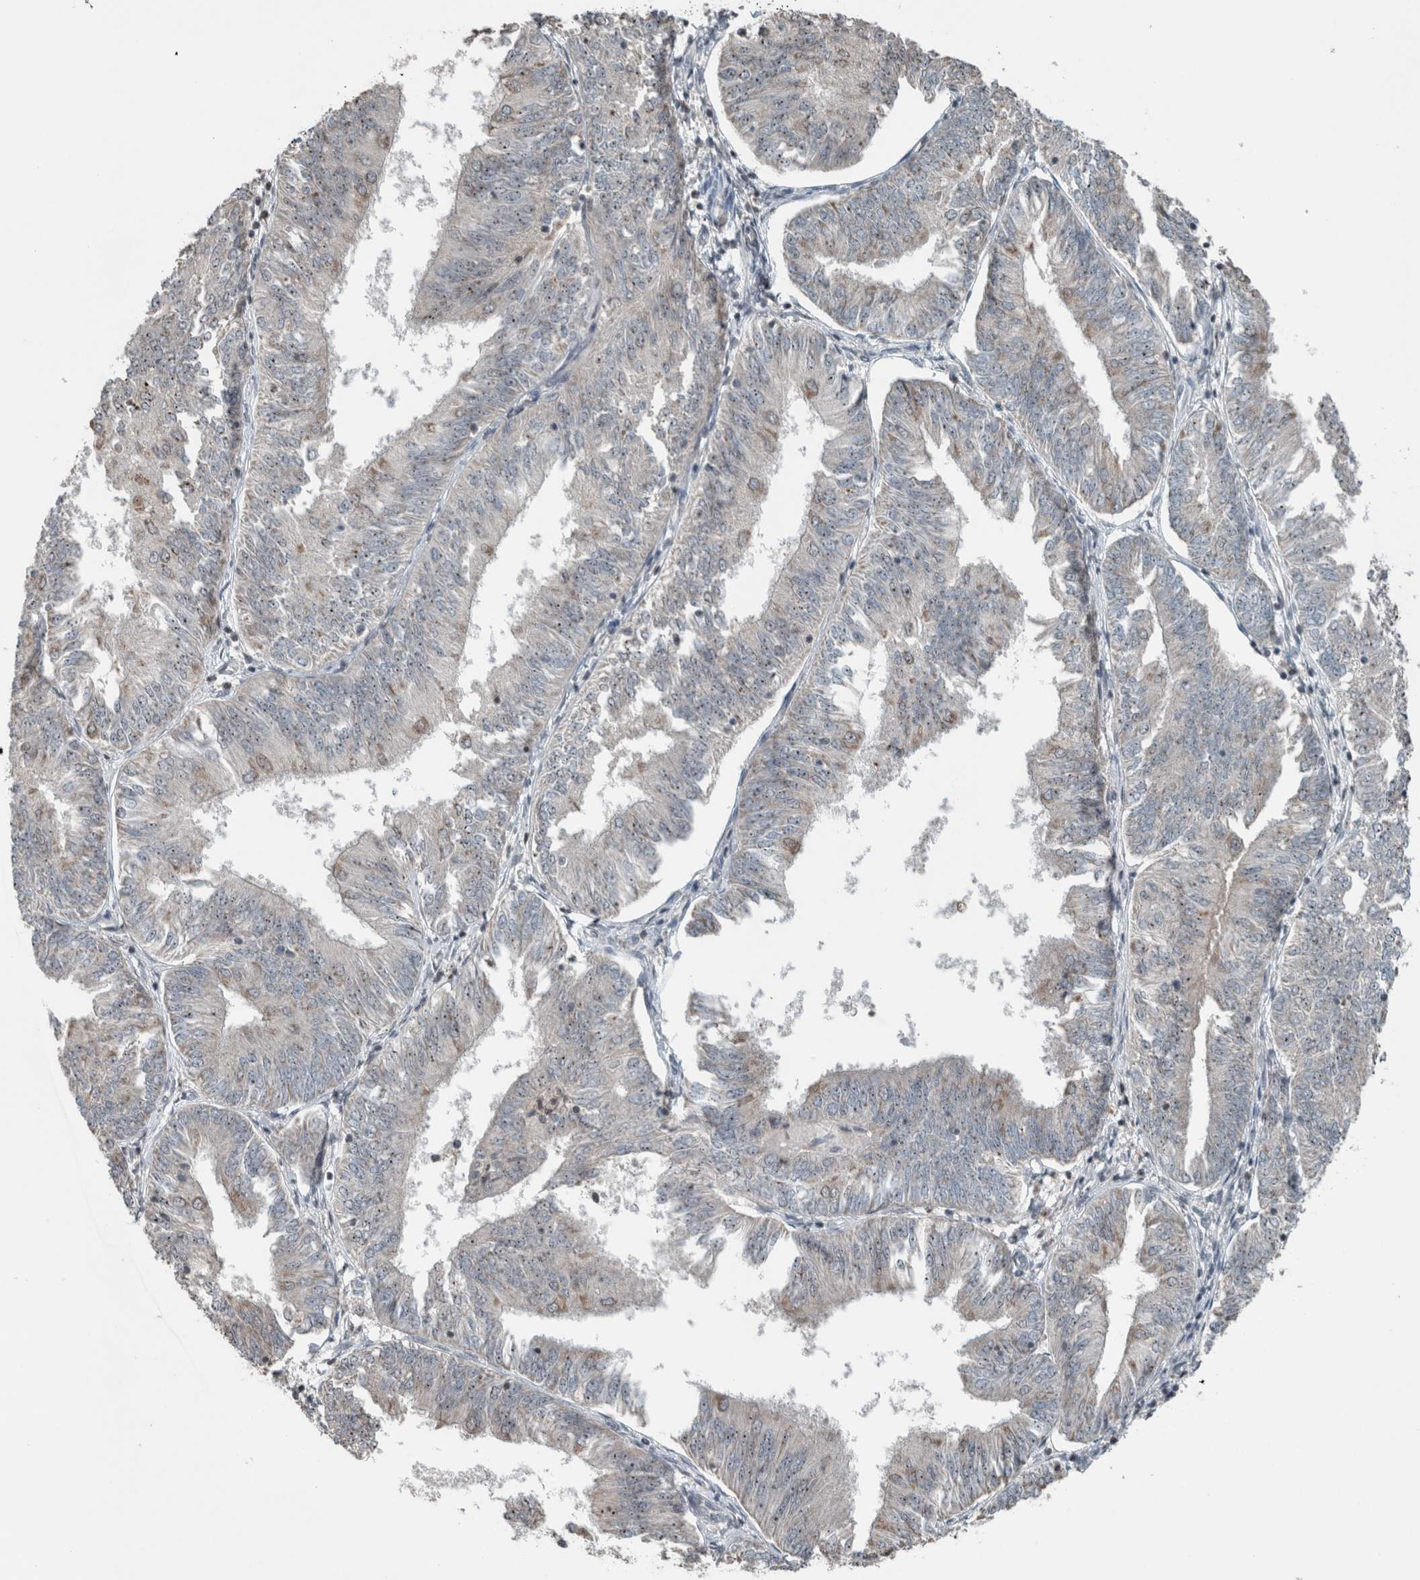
{"staining": {"intensity": "moderate", "quantity": "<25%", "location": "nuclear"}, "tissue": "endometrial cancer", "cell_type": "Tumor cells", "image_type": "cancer", "snomed": [{"axis": "morphology", "description": "Adenocarcinoma, NOS"}, {"axis": "topography", "description": "Endometrium"}], "caption": "A high-resolution histopathology image shows immunohistochemistry staining of endometrial adenocarcinoma, which displays moderate nuclear positivity in approximately <25% of tumor cells.", "gene": "RPF1", "patient": {"sex": "female", "age": 58}}